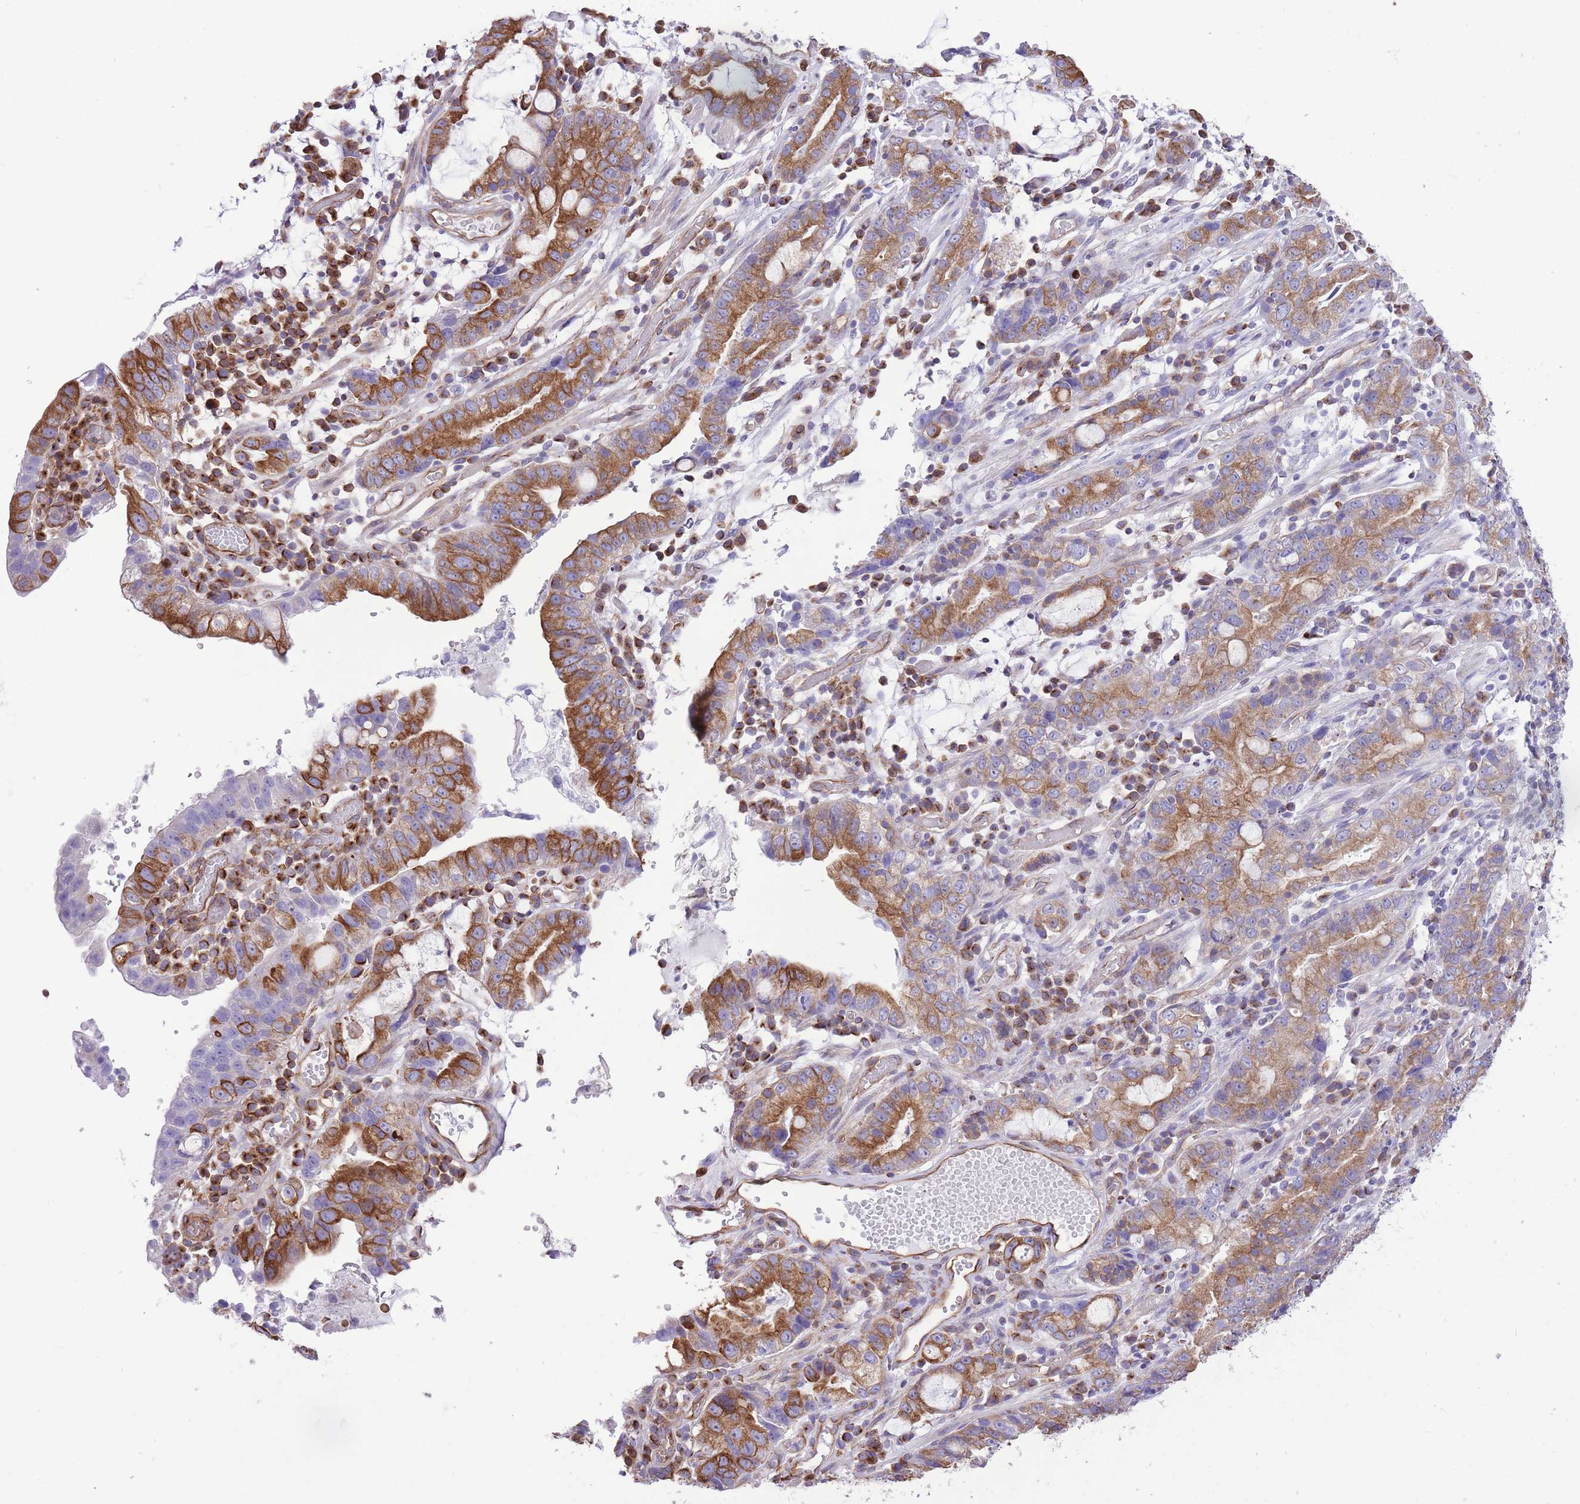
{"staining": {"intensity": "moderate", "quantity": ">75%", "location": "cytoplasmic/membranous"}, "tissue": "stomach cancer", "cell_type": "Tumor cells", "image_type": "cancer", "snomed": [{"axis": "morphology", "description": "Adenocarcinoma, NOS"}, {"axis": "topography", "description": "Stomach"}], "caption": "Adenocarcinoma (stomach) was stained to show a protein in brown. There is medium levels of moderate cytoplasmic/membranous expression in approximately >75% of tumor cells.", "gene": "RHOU", "patient": {"sex": "male", "age": 55}}